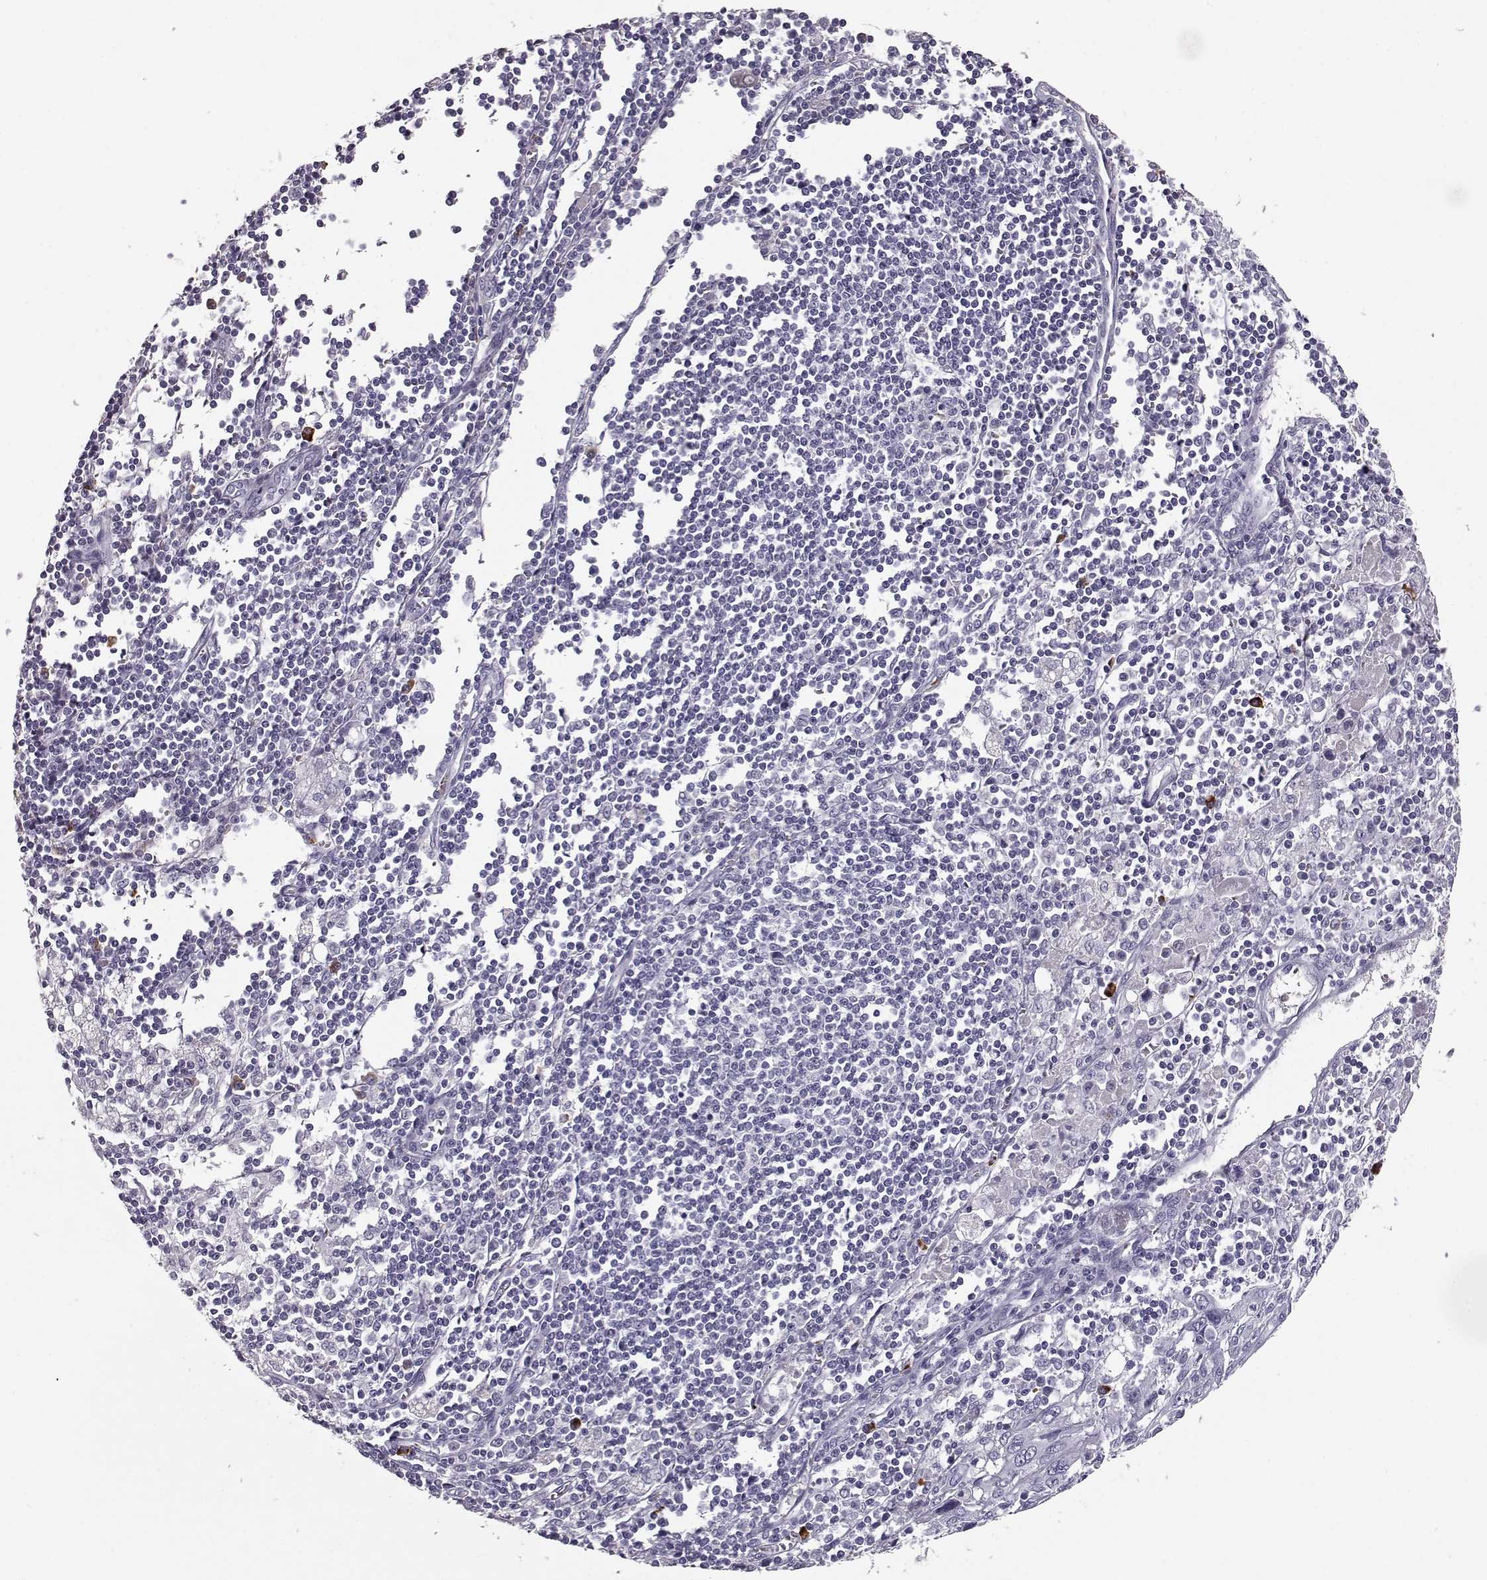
{"staining": {"intensity": "negative", "quantity": "none", "location": "none"}, "tissue": "pancreatic cancer", "cell_type": "Tumor cells", "image_type": "cancer", "snomed": [{"axis": "morphology", "description": "Adenocarcinoma, NOS"}, {"axis": "topography", "description": "Pancreas"}], "caption": "Protein analysis of pancreatic adenocarcinoma demonstrates no significant positivity in tumor cells.", "gene": "CCL19", "patient": {"sex": "male", "age": 47}}